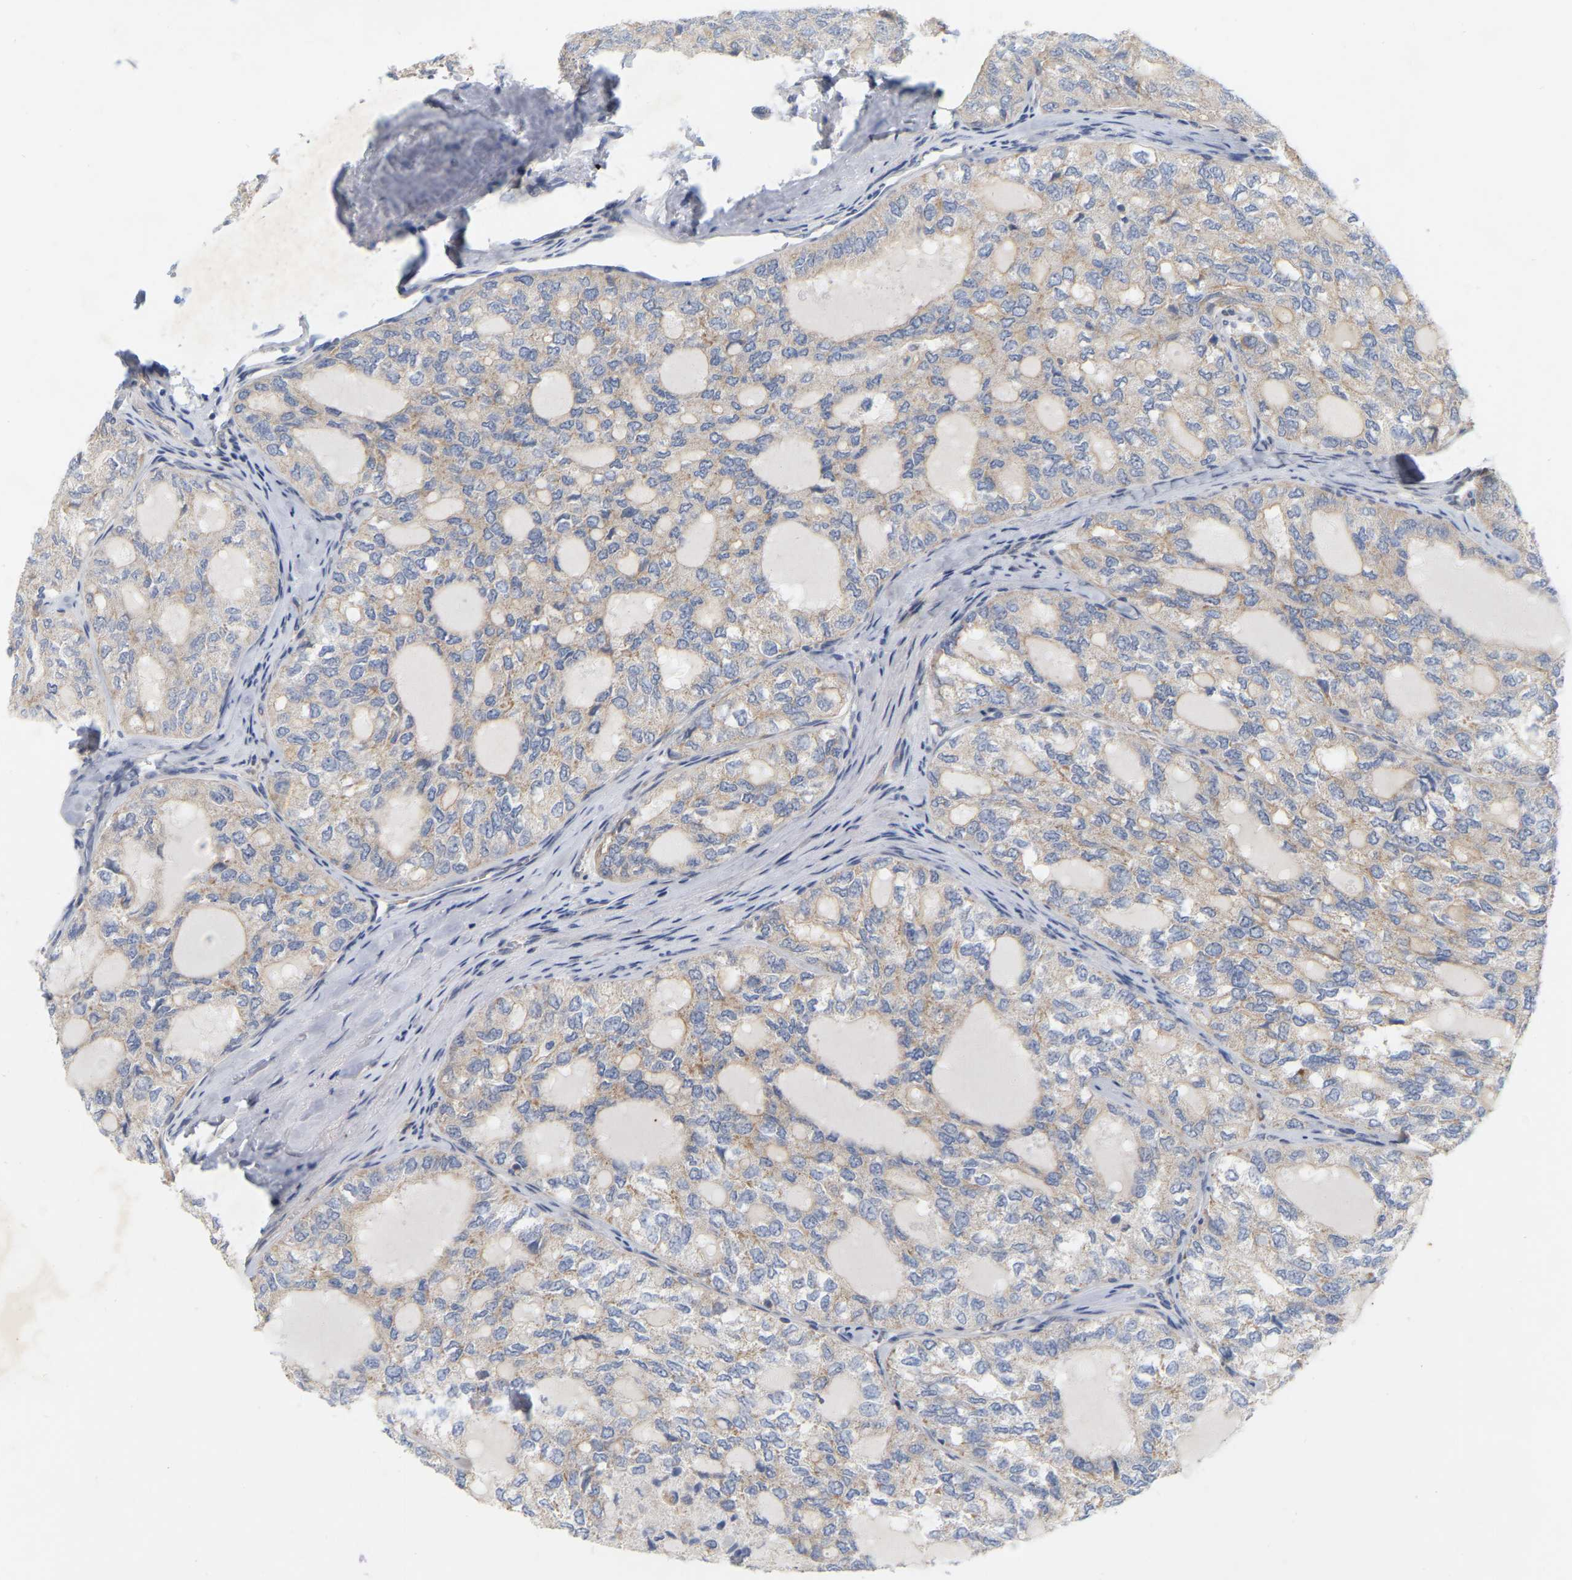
{"staining": {"intensity": "weak", "quantity": ">75%", "location": "cytoplasmic/membranous"}, "tissue": "thyroid cancer", "cell_type": "Tumor cells", "image_type": "cancer", "snomed": [{"axis": "morphology", "description": "Follicular adenoma carcinoma, NOS"}, {"axis": "topography", "description": "Thyroid gland"}], "caption": "Protein expression analysis of human follicular adenoma carcinoma (thyroid) reveals weak cytoplasmic/membranous staining in about >75% of tumor cells. The staining is performed using DAB brown chromogen to label protein expression. The nuclei are counter-stained blue using hematoxylin.", "gene": "MINDY4", "patient": {"sex": "male", "age": 75}}